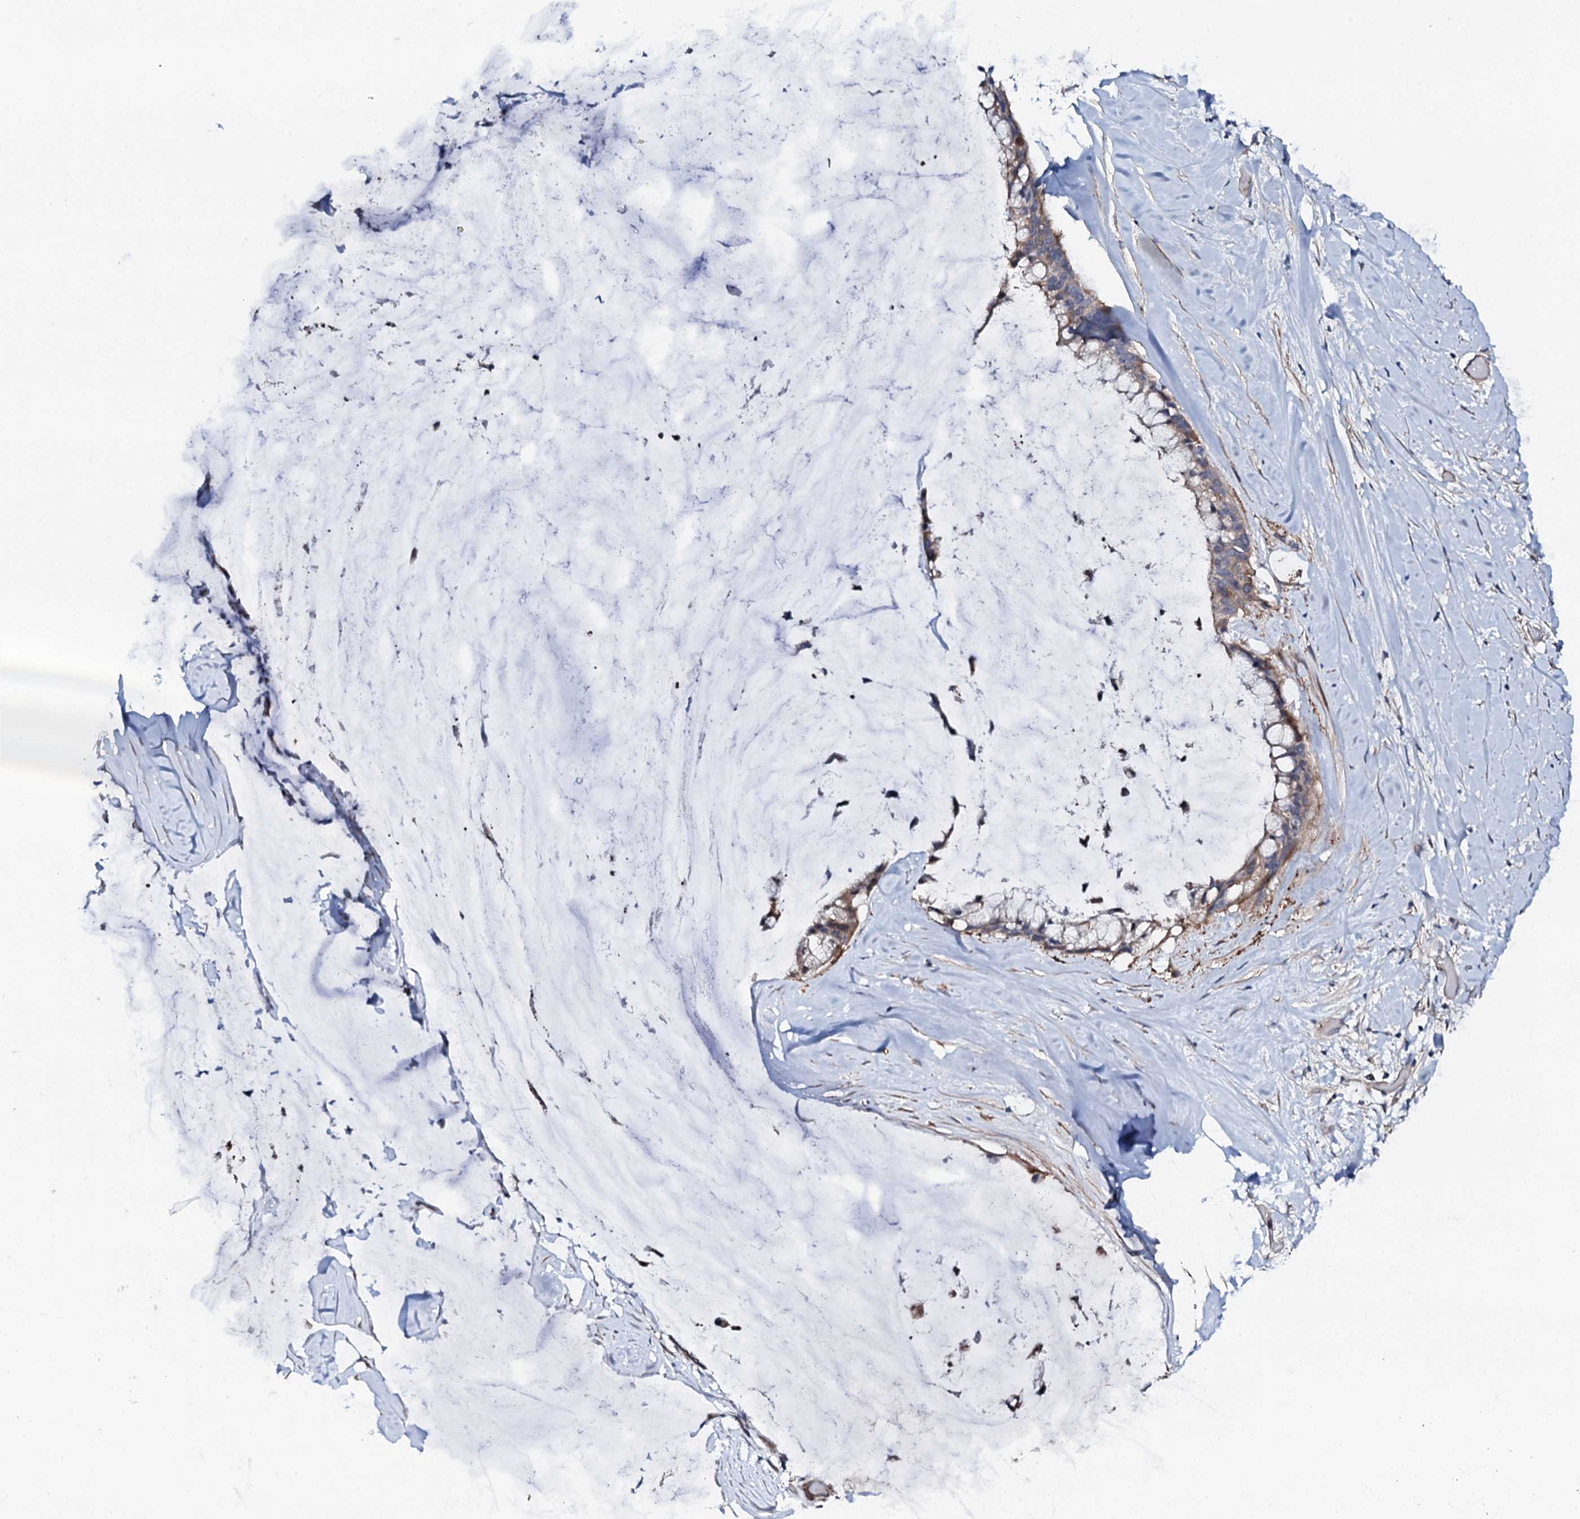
{"staining": {"intensity": "moderate", "quantity": "25%-75%", "location": "cytoplasmic/membranous"}, "tissue": "ovarian cancer", "cell_type": "Tumor cells", "image_type": "cancer", "snomed": [{"axis": "morphology", "description": "Cystadenocarcinoma, mucinous, NOS"}, {"axis": "topography", "description": "Ovary"}], "caption": "Human mucinous cystadenocarcinoma (ovarian) stained with a protein marker shows moderate staining in tumor cells.", "gene": "CIAO2A", "patient": {"sex": "female", "age": 39}}